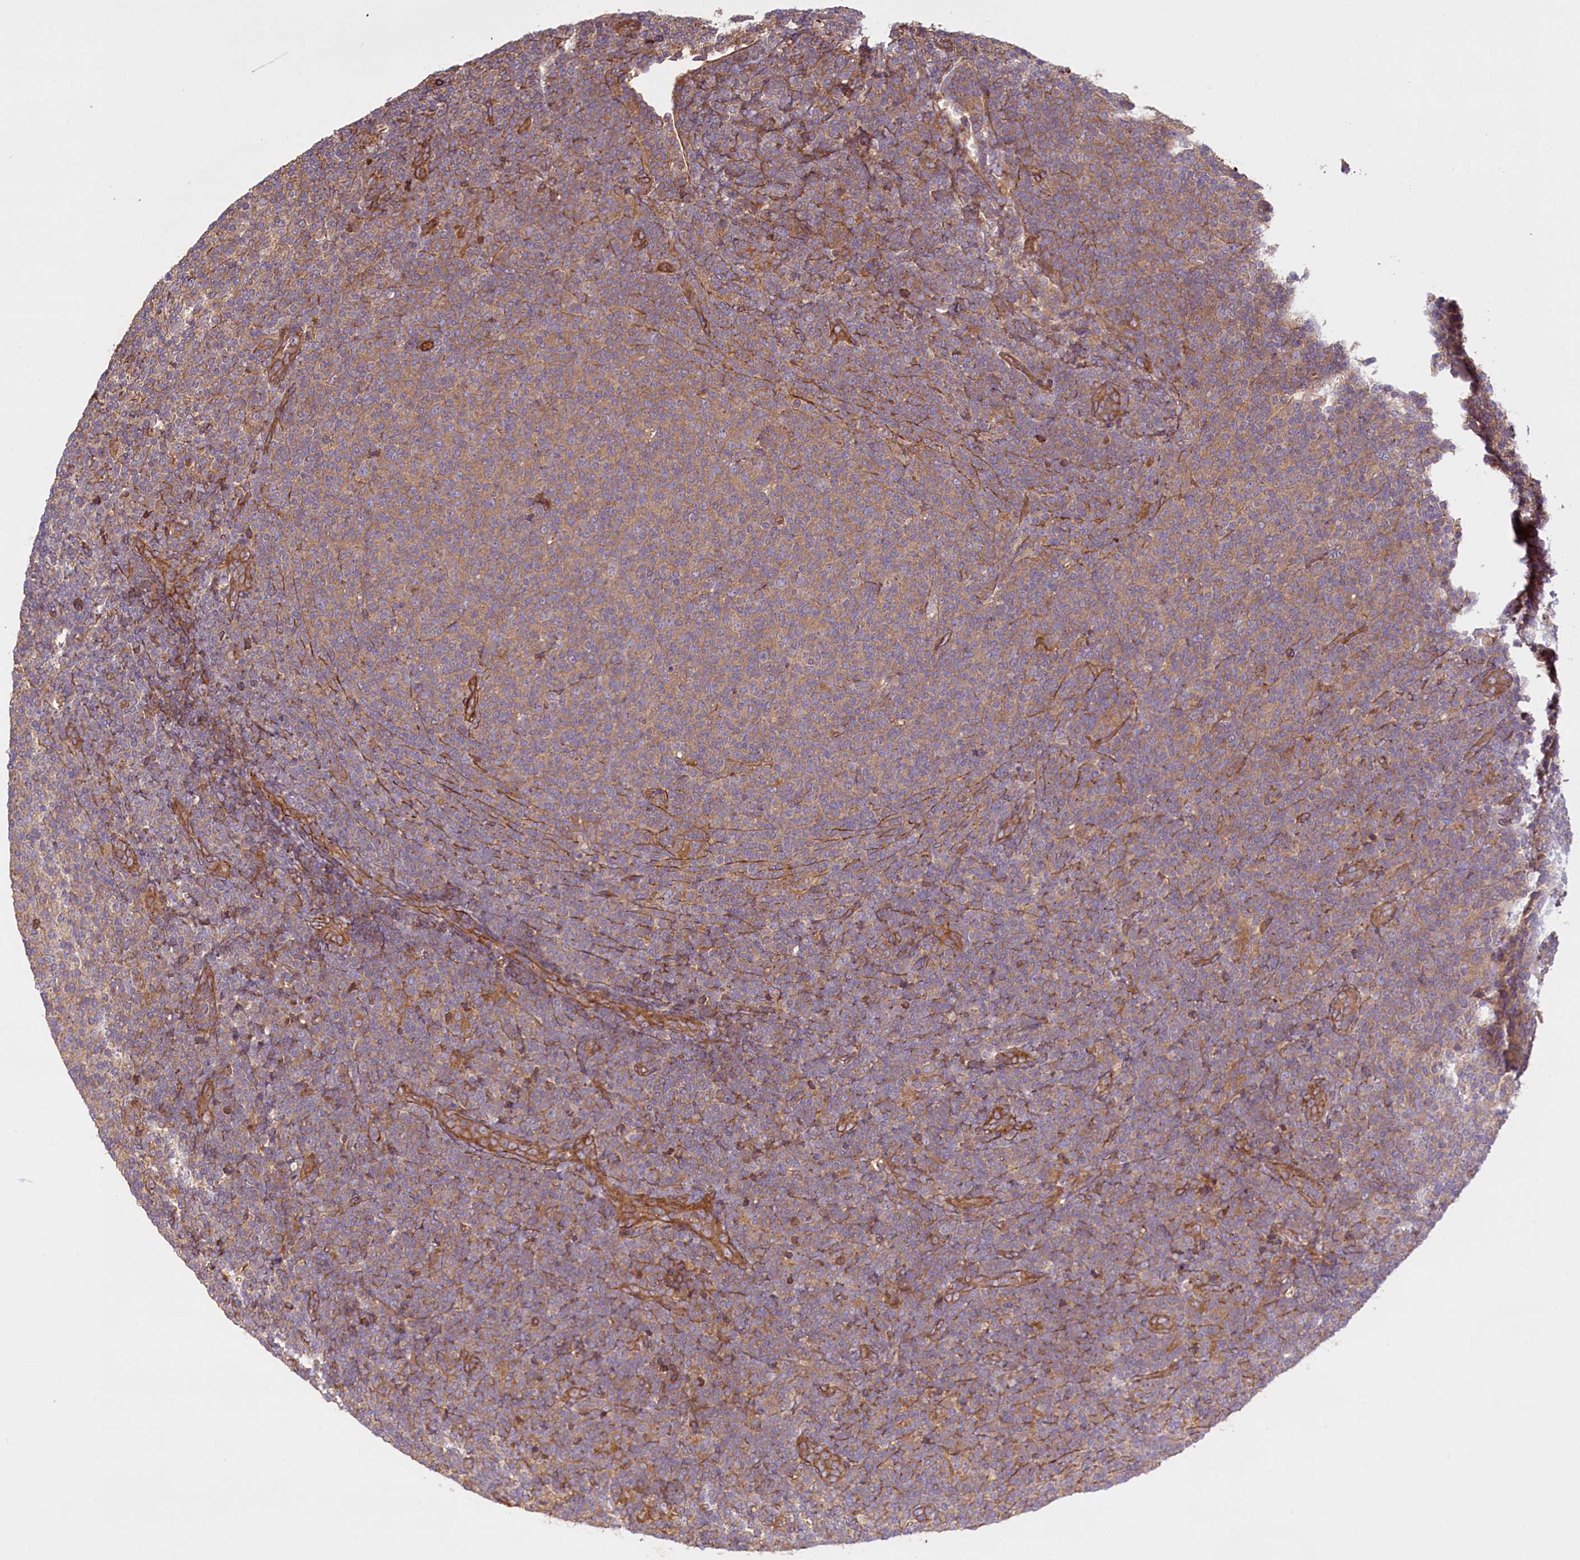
{"staining": {"intensity": "weak", "quantity": "<25%", "location": "cytoplasmic/membranous"}, "tissue": "lymphoma", "cell_type": "Tumor cells", "image_type": "cancer", "snomed": [{"axis": "morphology", "description": "Malignant lymphoma, non-Hodgkin's type, Low grade"}, {"axis": "topography", "description": "Lymph node"}], "caption": "Protein analysis of low-grade malignant lymphoma, non-Hodgkin's type reveals no significant positivity in tumor cells. The staining was performed using DAB to visualize the protein expression in brown, while the nuclei were stained in blue with hematoxylin (Magnification: 20x).", "gene": "FUZ", "patient": {"sex": "male", "age": 66}}